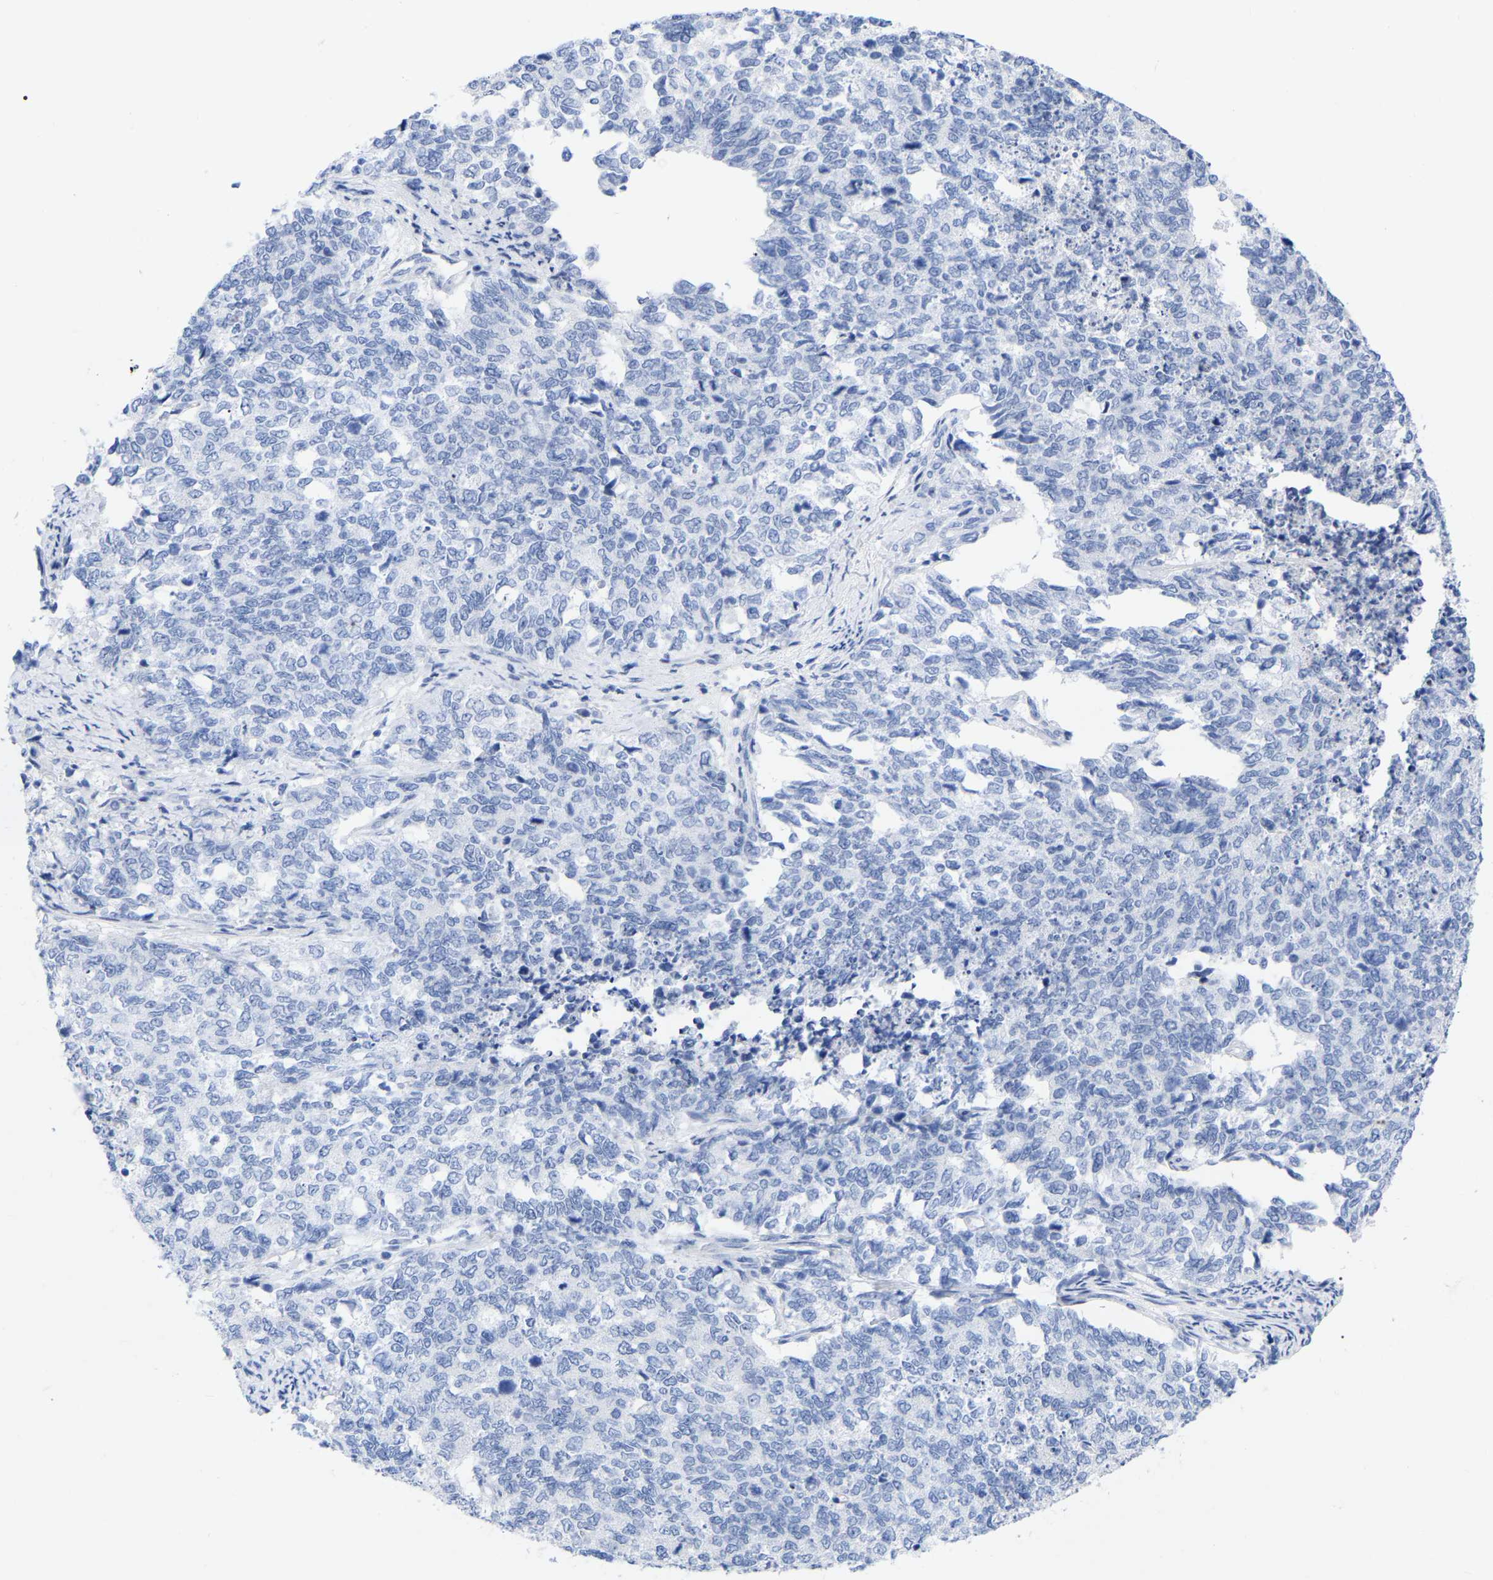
{"staining": {"intensity": "negative", "quantity": "none", "location": "none"}, "tissue": "cervical cancer", "cell_type": "Tumor cells", "image_type": "cancer", "snomed": [{"axis": "morphology", "description": "Squamous cell carcinoma, NOS"}, {"axis": "topography", "description": "Cervix"}], "caption": "Cervical squamous cell carcinoma was stained to show a protein in brown. There is no significant positivity in tumor cells.", "gene": "ZNF629", "patient": {"sex": "female", "age": 63}}